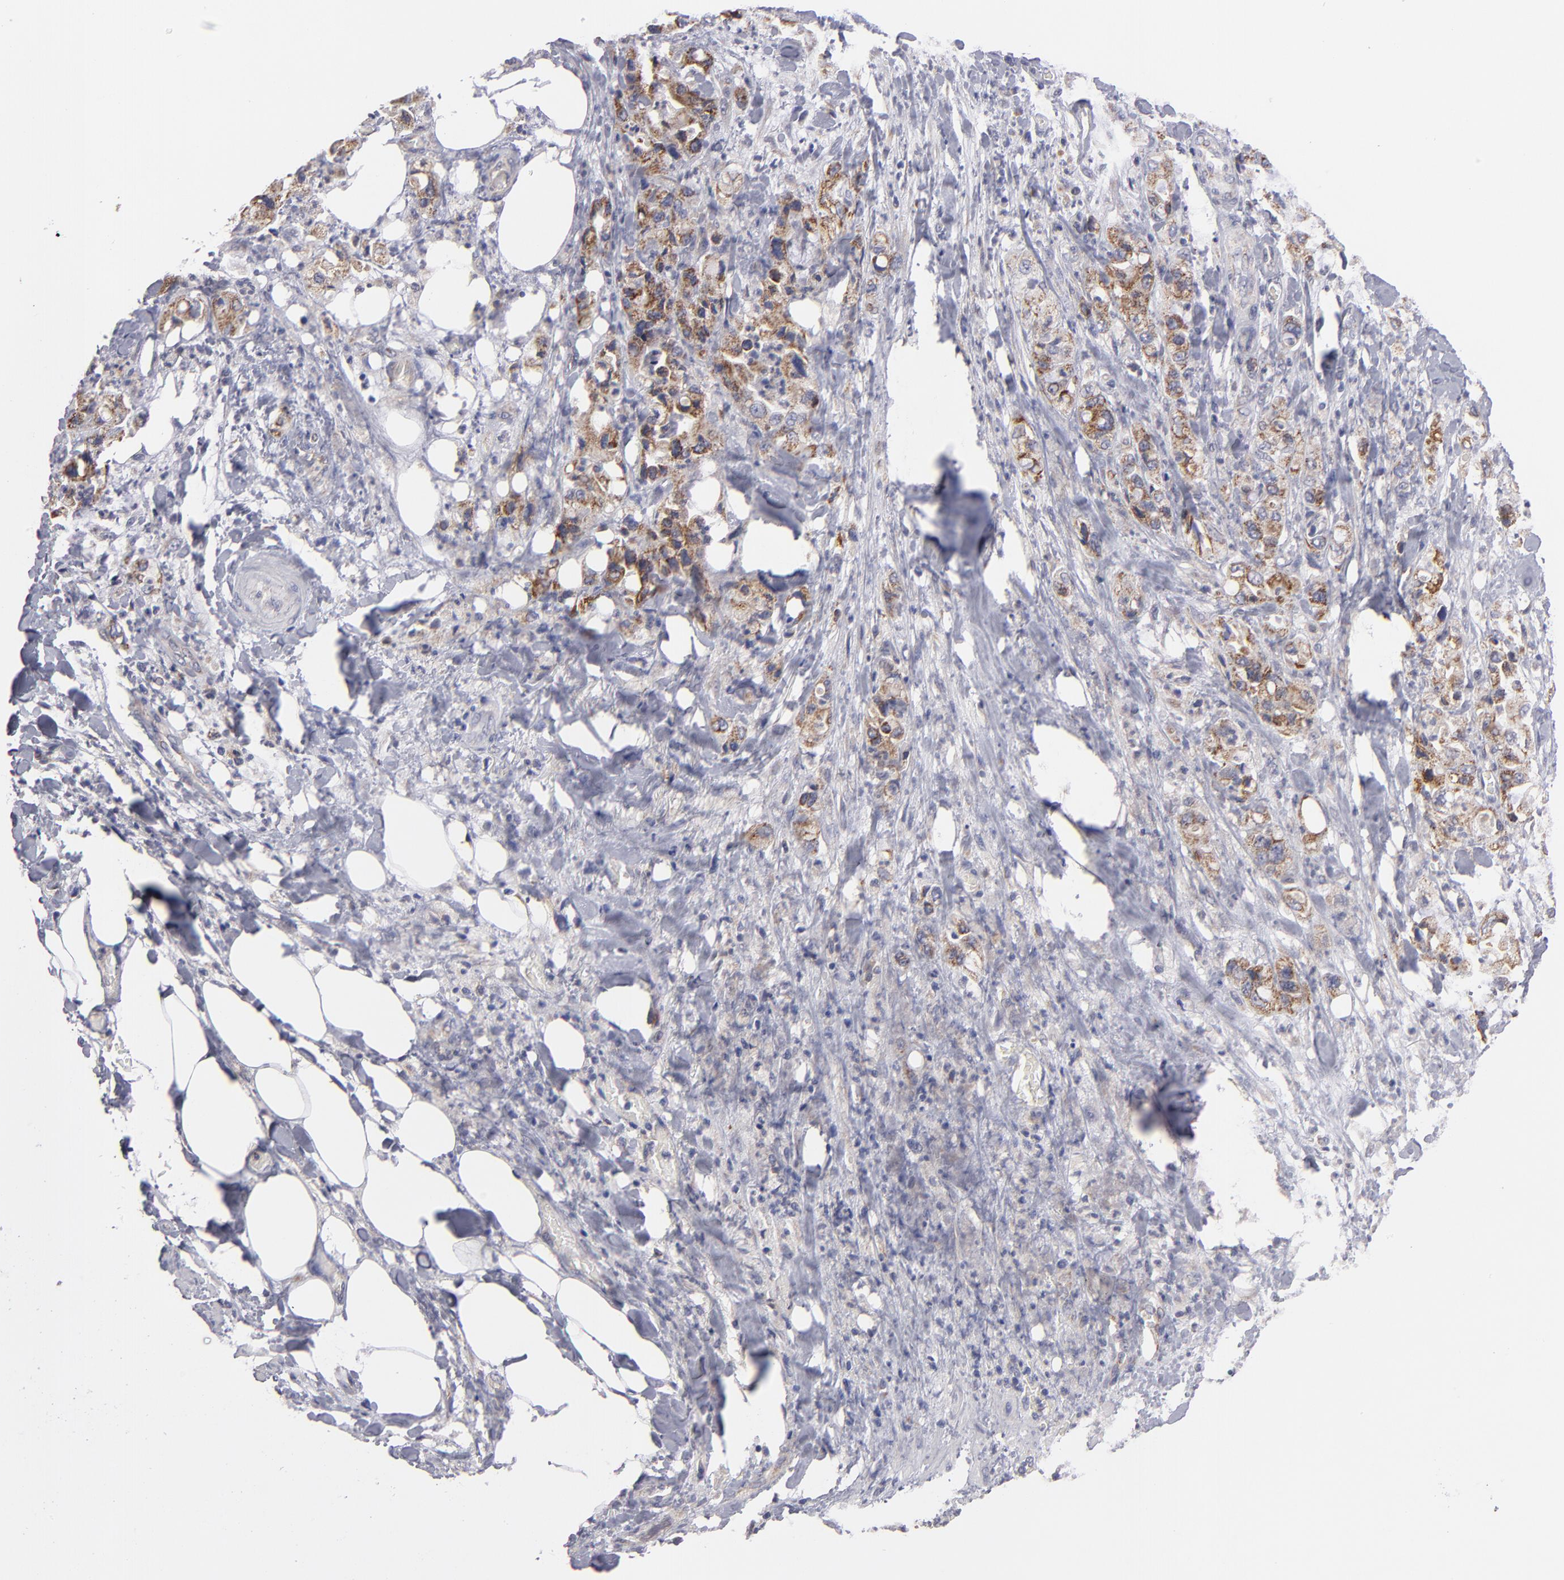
{"staining": {"intensity": "moderate", "quantity": ">75%", "location": "cytoplasmic/membranous"}, "tissue": "pancreatic cancer", "cell_type": "Tumor cells", "image_type": "cancer", "snomed": [{"axis": "morphology", "description": "Adenocarcinoma, NOS"}, {"axis": "topography", "description": "Pancreas"}], "caption": "Protein expression analysis of pancreatic cancer (adenocarcinoma) reveals moderate cytoplasmic/membranous staining in approximately >75% of tumor cells.", "gene": "HCCS", "patient": {"sex": "male", "age": 70}}